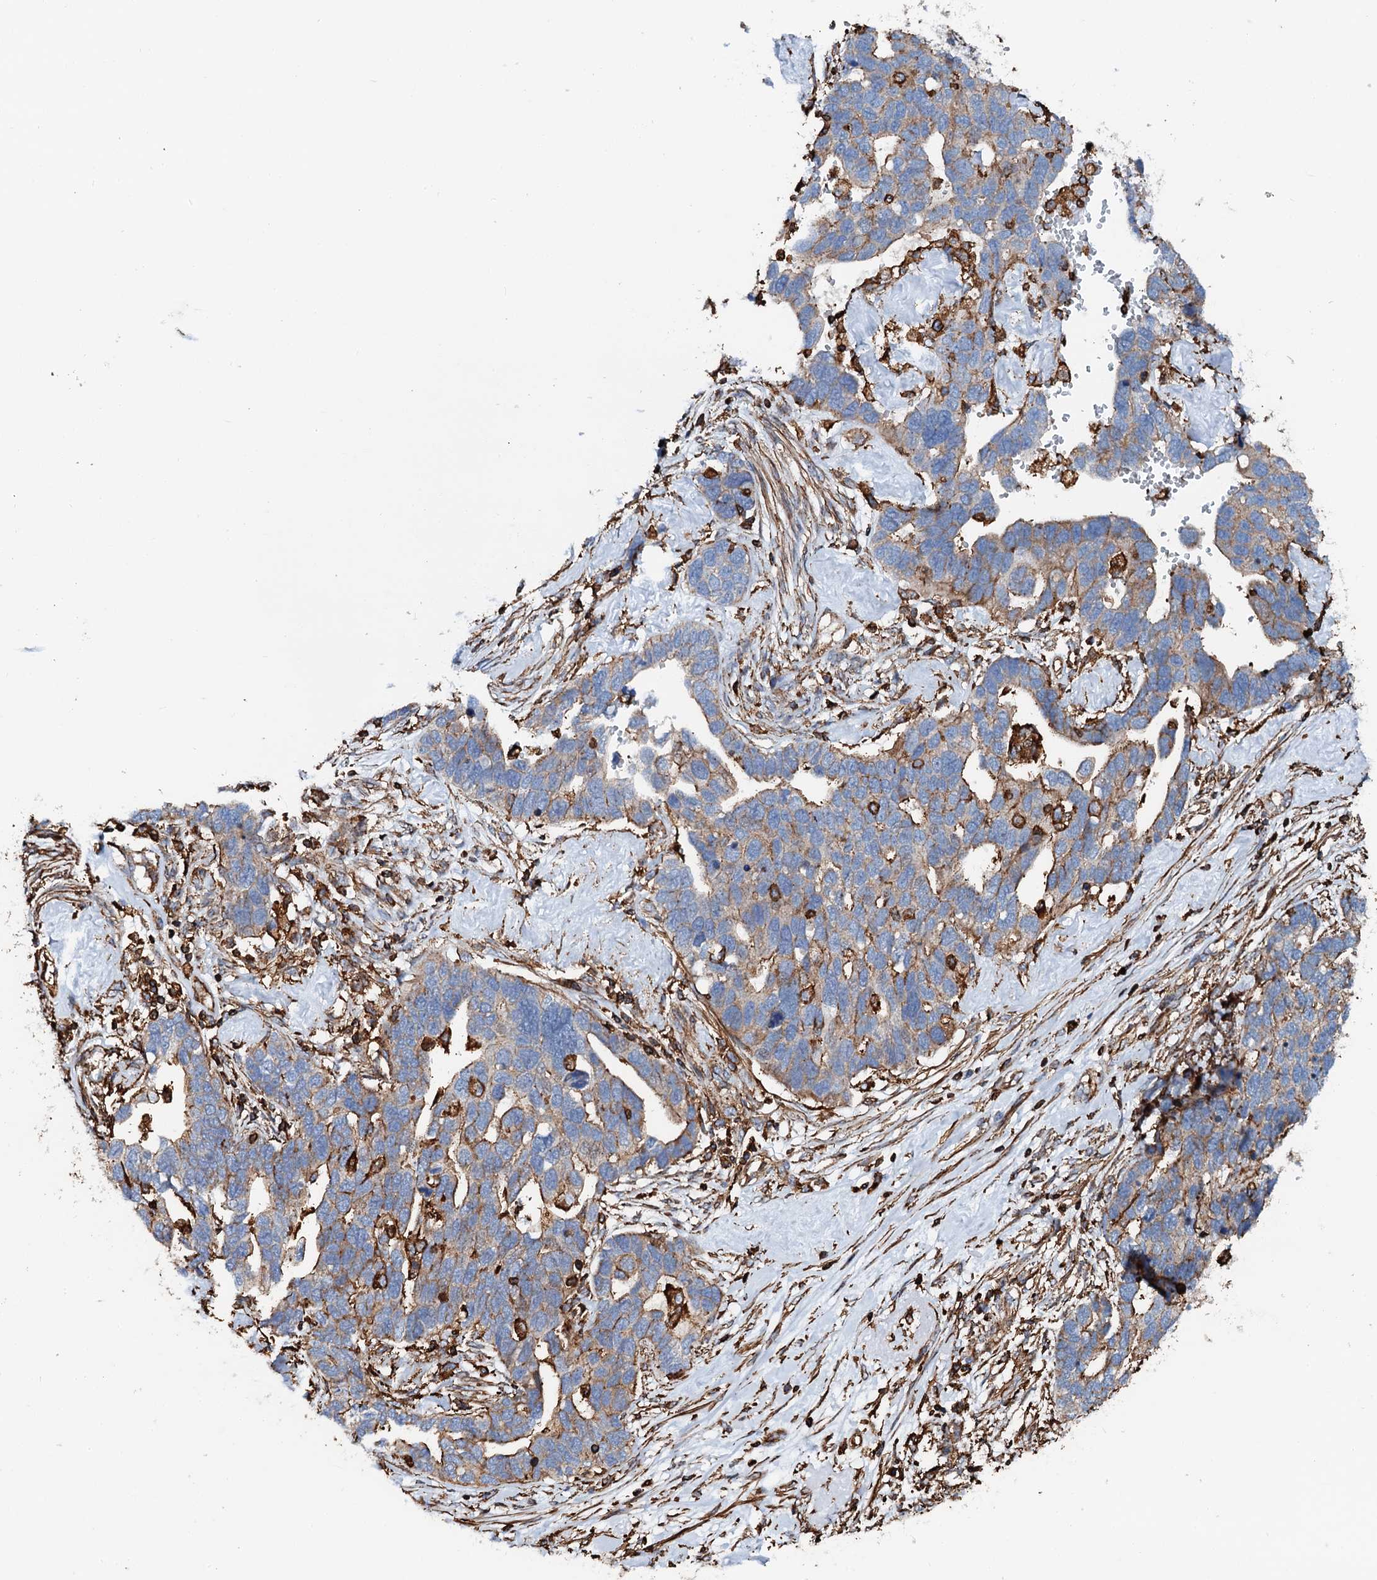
{"staining": {"intensity": "moderate", "quantity": "25%-75%", "location": "cytoplasmic/membranous"}, "tissue": "ovarian cancer", "cell_type": "Tumor cells", "image_type": "cancer", "snomed": [{"axis": "morphology", "description": "Cystadenocarcinoma, serous, NOS"}, {"axis": "topography", "description": "Ovary"}], "caption": "Tumor cells exhibit moderate cytoplasmic/membranous expression in approximately 25%-75% of cells in ovarian cancer (serous cystadenocarcinoma). (DAB (3,3'-diaminobenzidine) IHC, brown staining for protein, blue staining for nuclei).", "gene": "INTS10", "patient": {"sex": "female", "age": 54}}